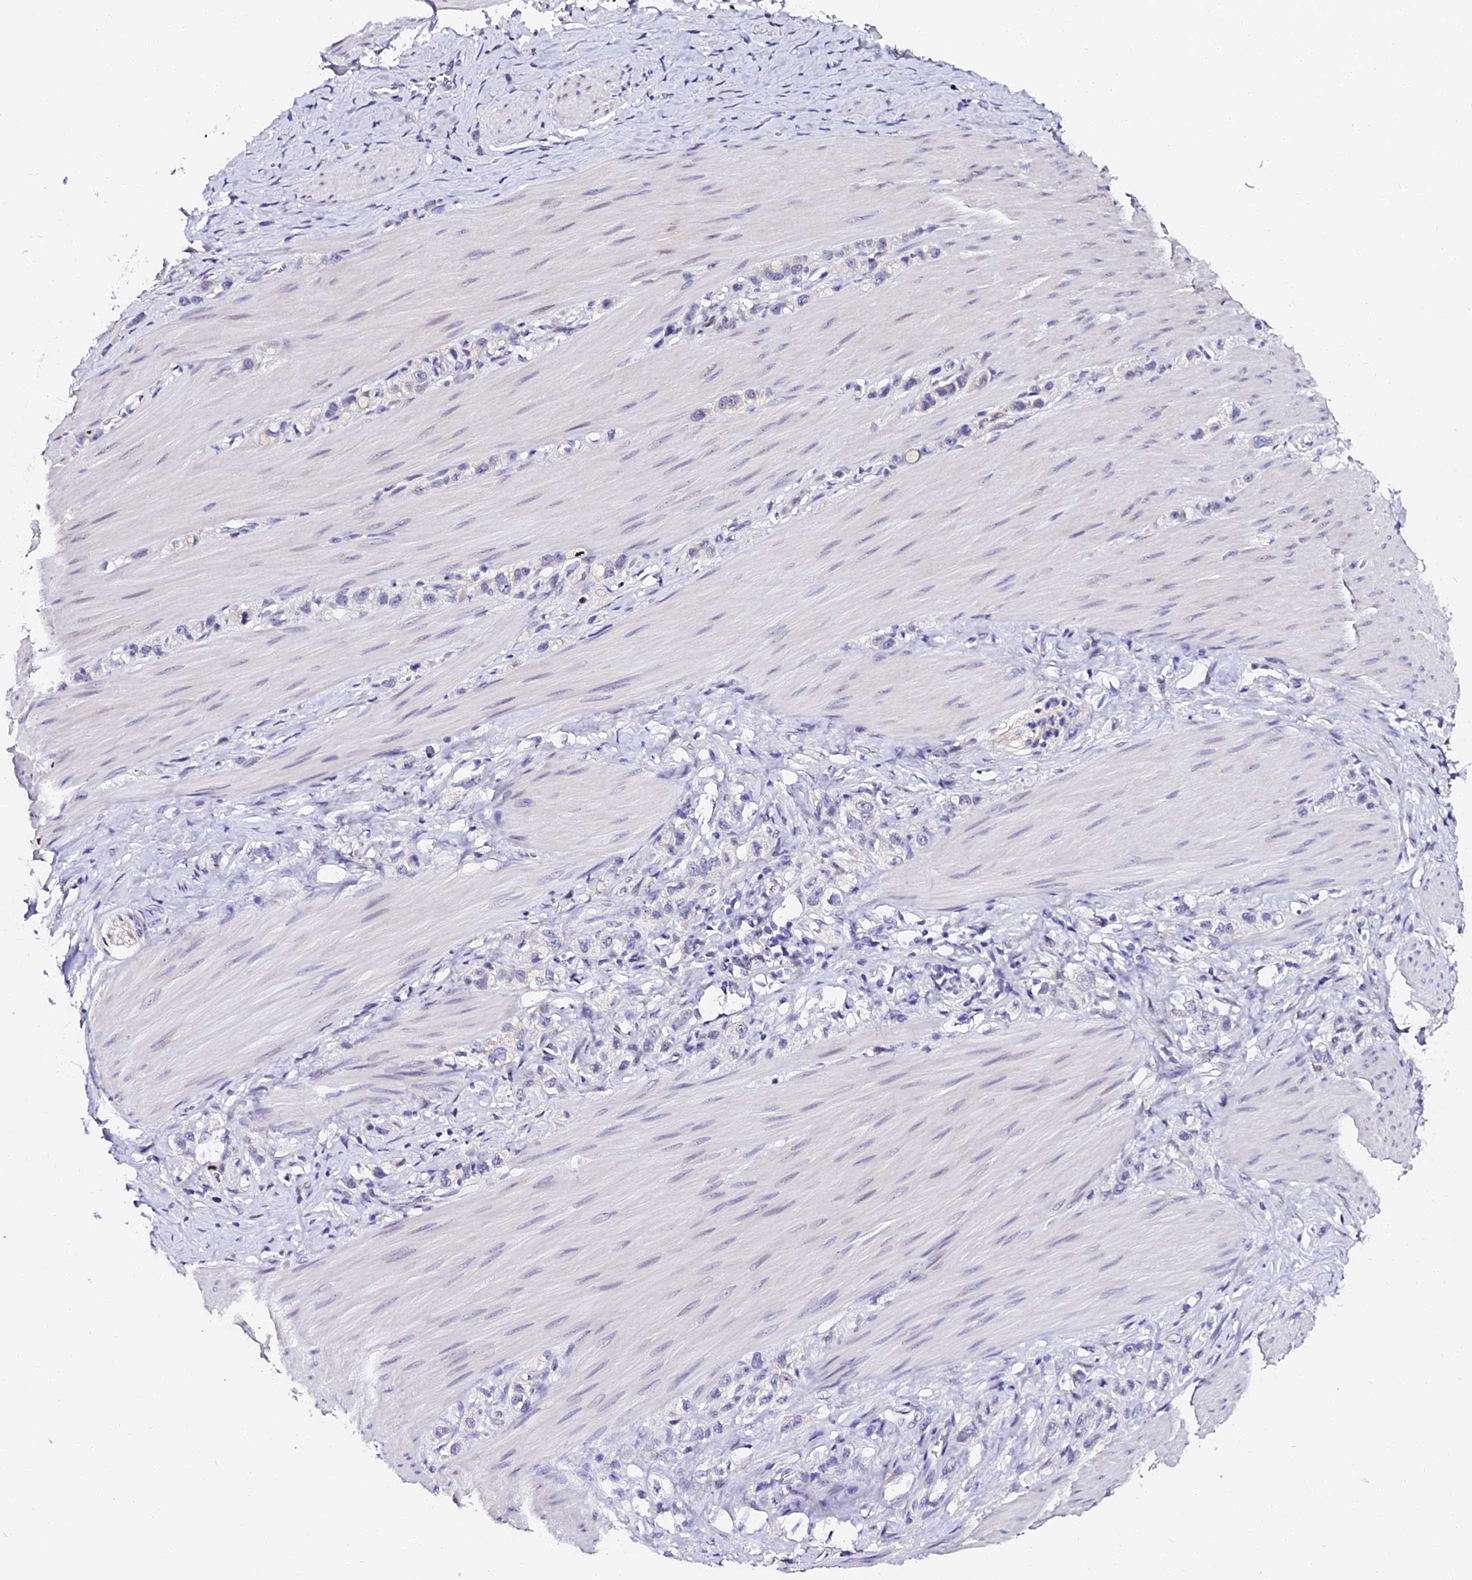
{"staining": {"intensity": "negative", "quantity": "none", "location": "none"}, "tissue": "stomach cancer", "cell_type": "Tumor cells", "image_type": "cancer", "snomed": [{"axis": "morphology", "description": "Adenocarcinoma, NOS"}, {"axis": "topography", "description": "Stomach"}], "caption": "Immunohistochemical staining of stomach adenocarcinoma displays no significant positivity in tumor cells.", "gene": "VPS33B", "patient": {"sex": "female", "age": 65}}